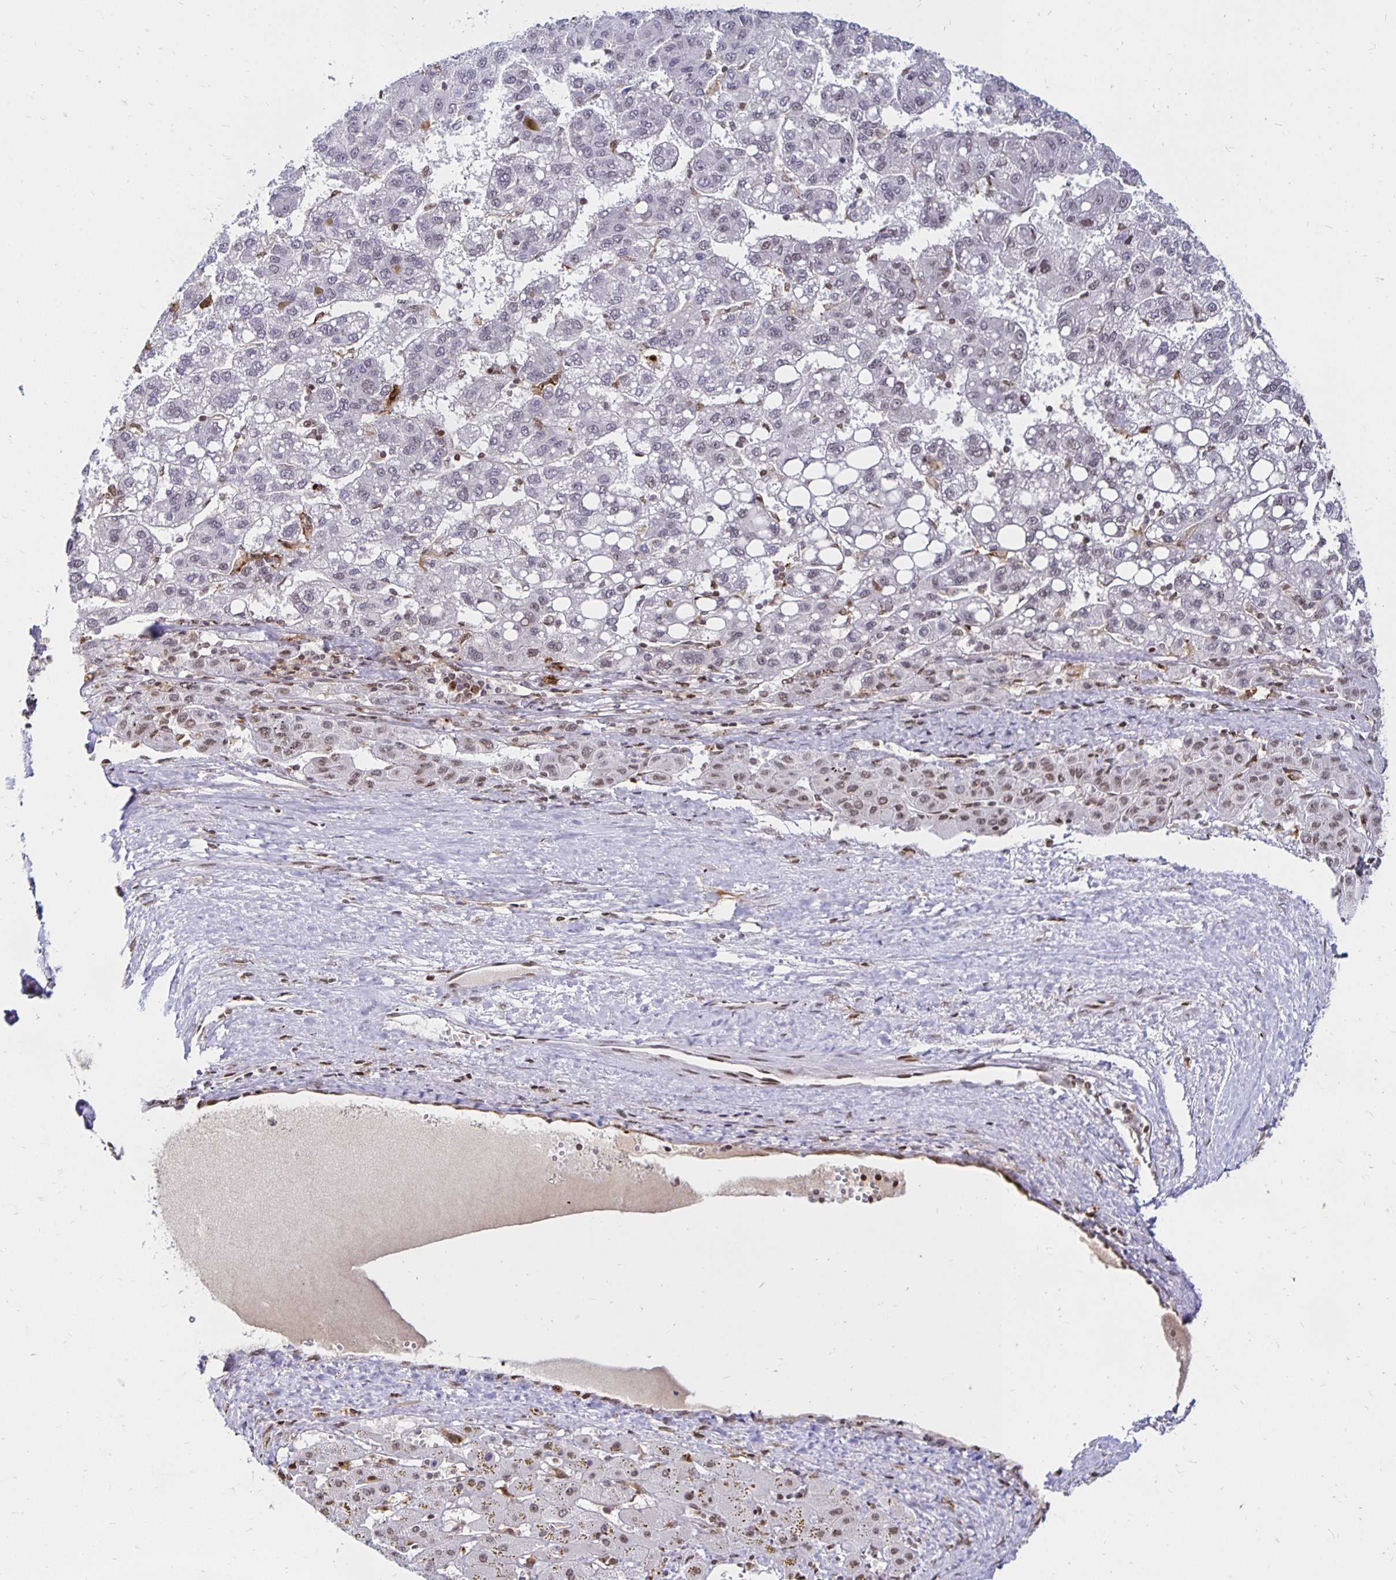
{"staining": {"intensity": "moderate", "quantity": "<25%", "location": "nuclear"}, "tissue": "liver cancer", "cell_type": "Tumor cells", "image_type": "cancer", "snomed": [{"axis": "morphology", "description": "Carcinoma, Hepatocellular, NOS"}, {"axis": "topography", "description": "Liver"}], "caption": "The image shows staining of liver cancer (hepatocellular carcinoma), revealing moderate nuclear protein positivity (brown color) within tumor cells. The staining is performed using DAB (3,3'-diaminobenzidine) brown chromogen to label protein expression. The nuclei are counter-stained blue using hematoxylin.", "gene": "ZNF579", "patient": {"sex": "female", "age": 82}}